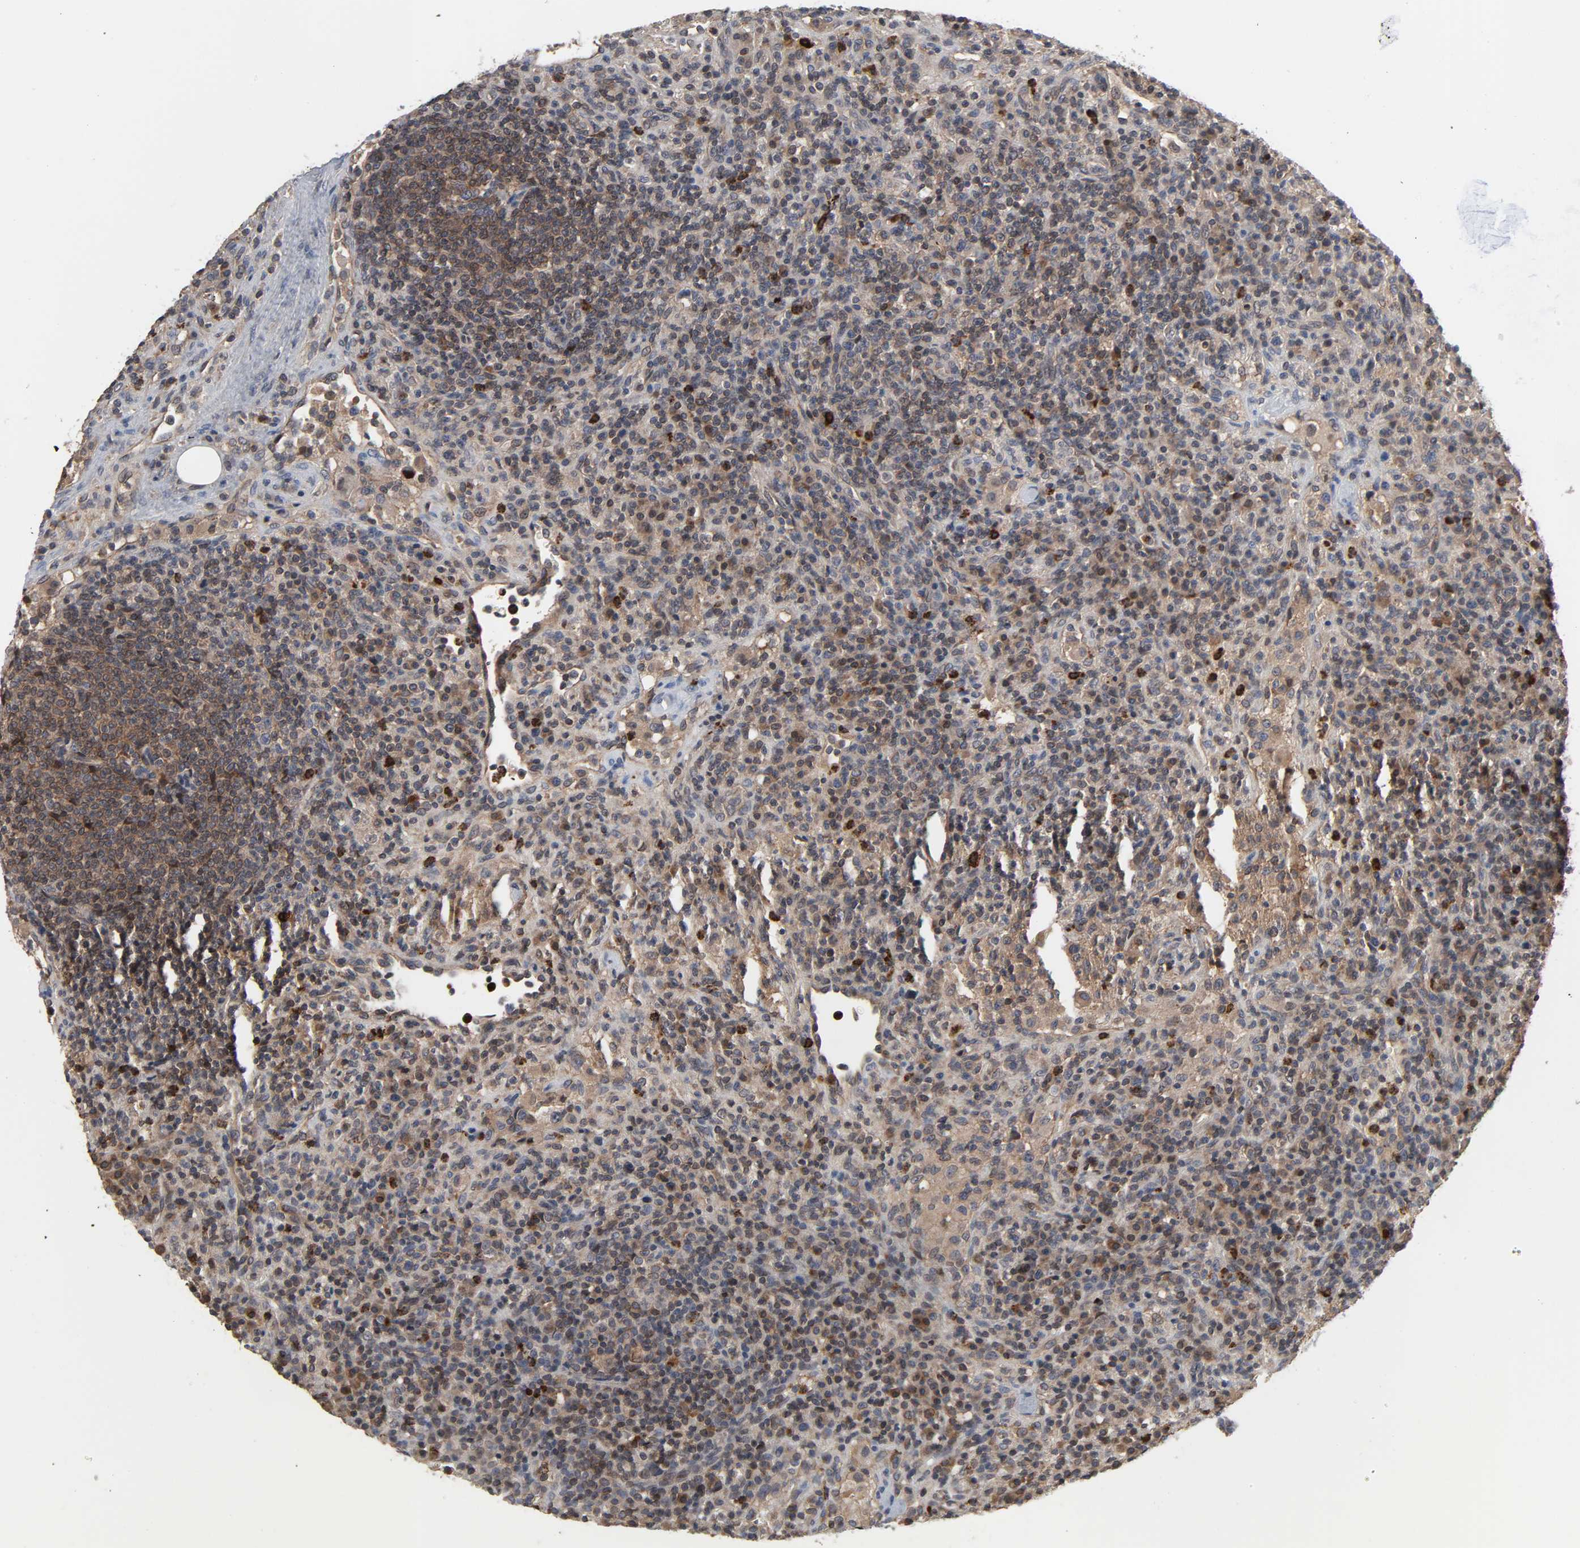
{"staining": {"intensity": "moderate", "quantity": "25%-75%", "location": "cytoplasmic/membranous,nuclear"}, "tissue": "lymphoma", "cell_type": "Tumor cells", "image_type": "cancer", "snomed": [{"axis": "morphology", "description": "Hodgkin's disease, NOS"}, {"axis": "topography", "description": "Lymph node"}], "caption": "DAB immunohistochemical staining of lymphoma demonstrates moderate cytoplasmic/membranous and nuclear protein expression in about 25%-75% of tumor cells. (IHC, brightfield microscopy, high magnification).", "gene": "CCDC175", "patient": {"sex": "male", "age": 65}}